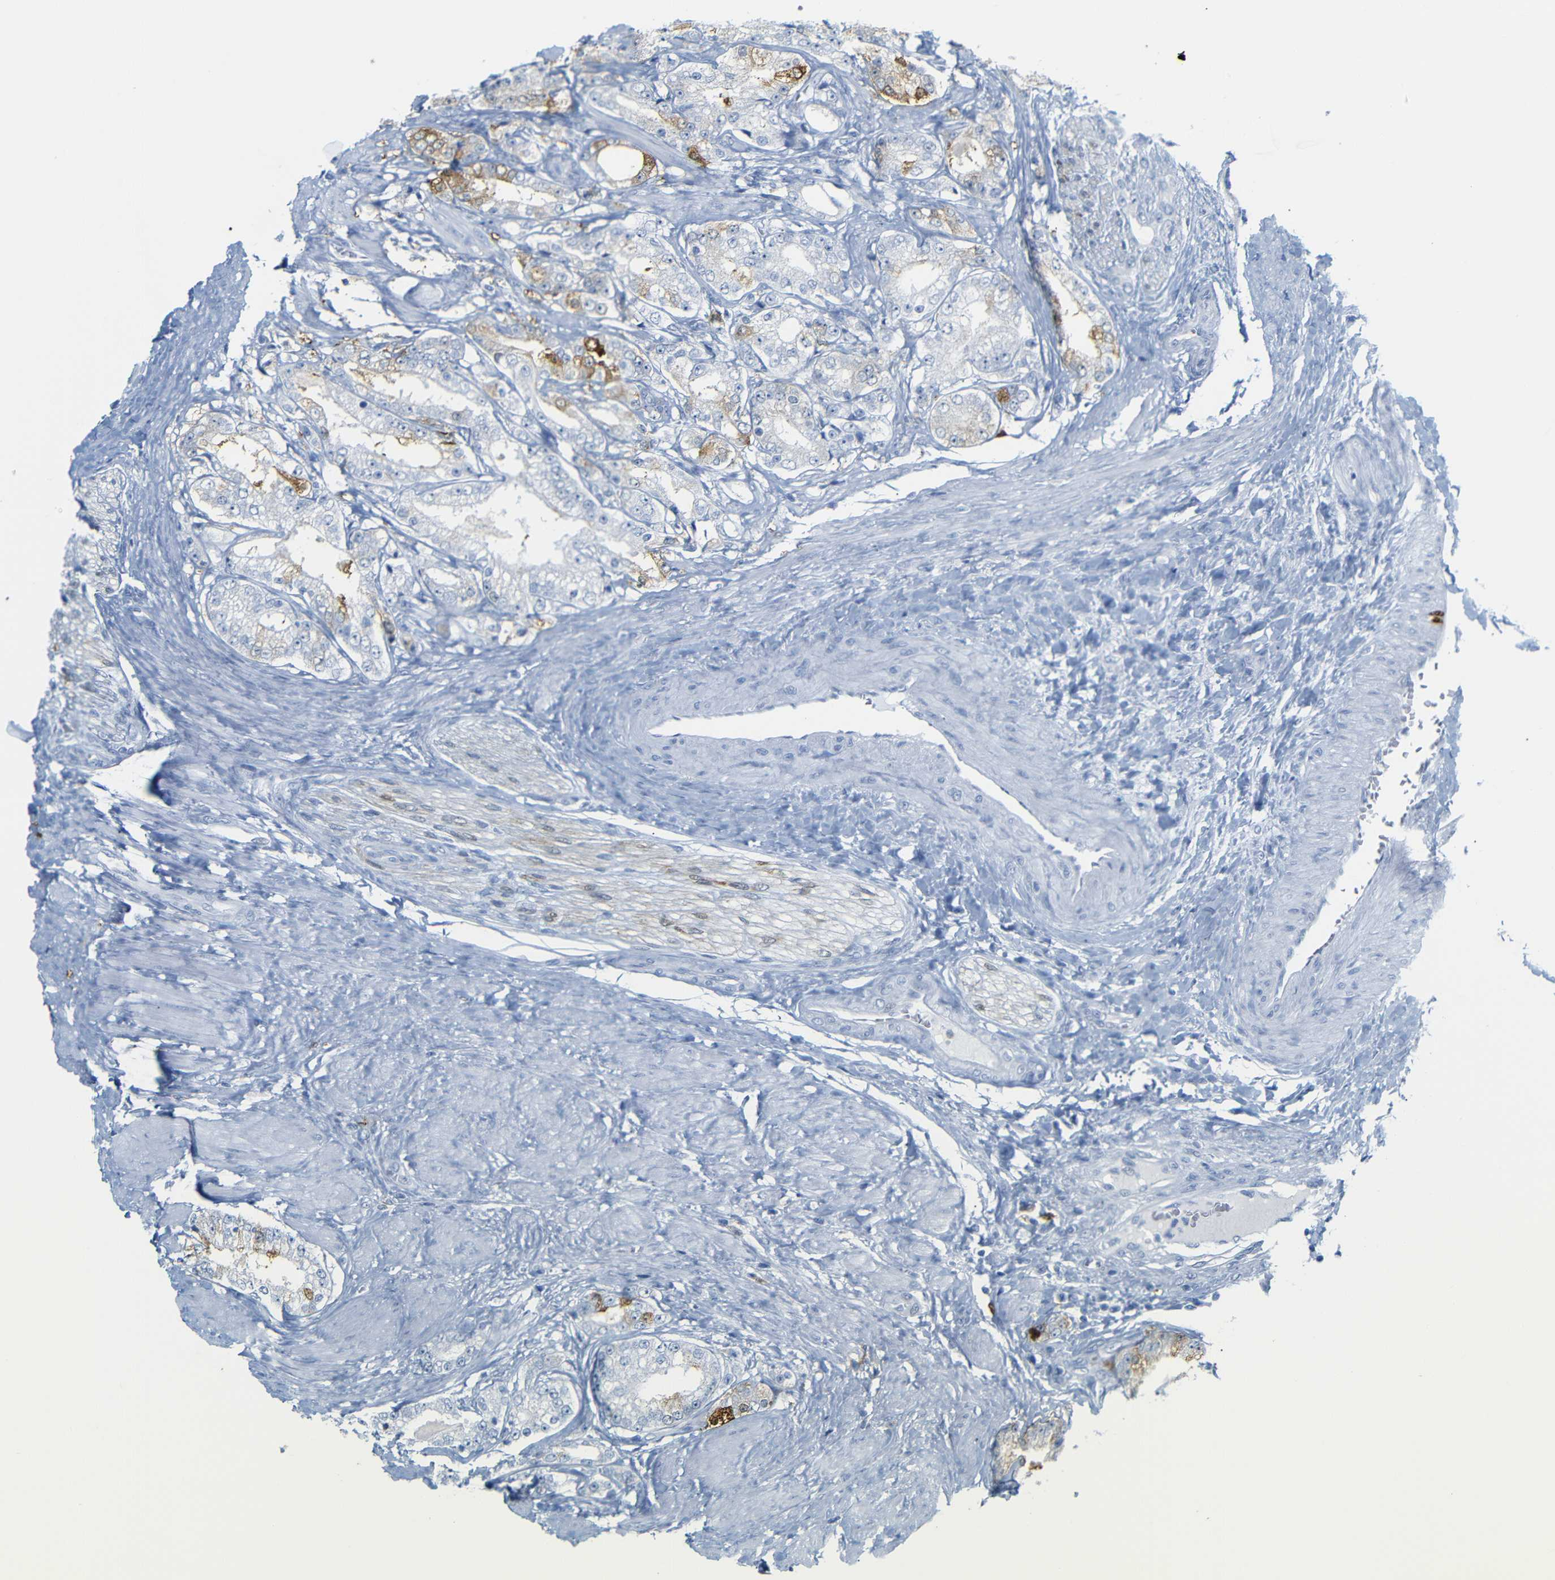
{"staining": {"intensity": "strong", "quantity": "<25%", "location": "cytoplasmic/membranous"}, "tissue": "prostate cancer", "cell_type": "Tumor cells", "image_type": "cancer", "snomed": [{"axis": "morphology", "description": "Adenocarcinoma, Low grade"}, {"axis": "topography", "description": "Prostate"}], "caption": "This image exhibits prostate cancer (adenocarcinoma (low-grade)) stained with IHC to label a protein in brown. The cytoplasmic/membranous of tumor cells show strong positivity for the protein. Nuclei are counter-stained blue.", "gene": "MT1A", "patient": {"sex": "male", "age": 63}}